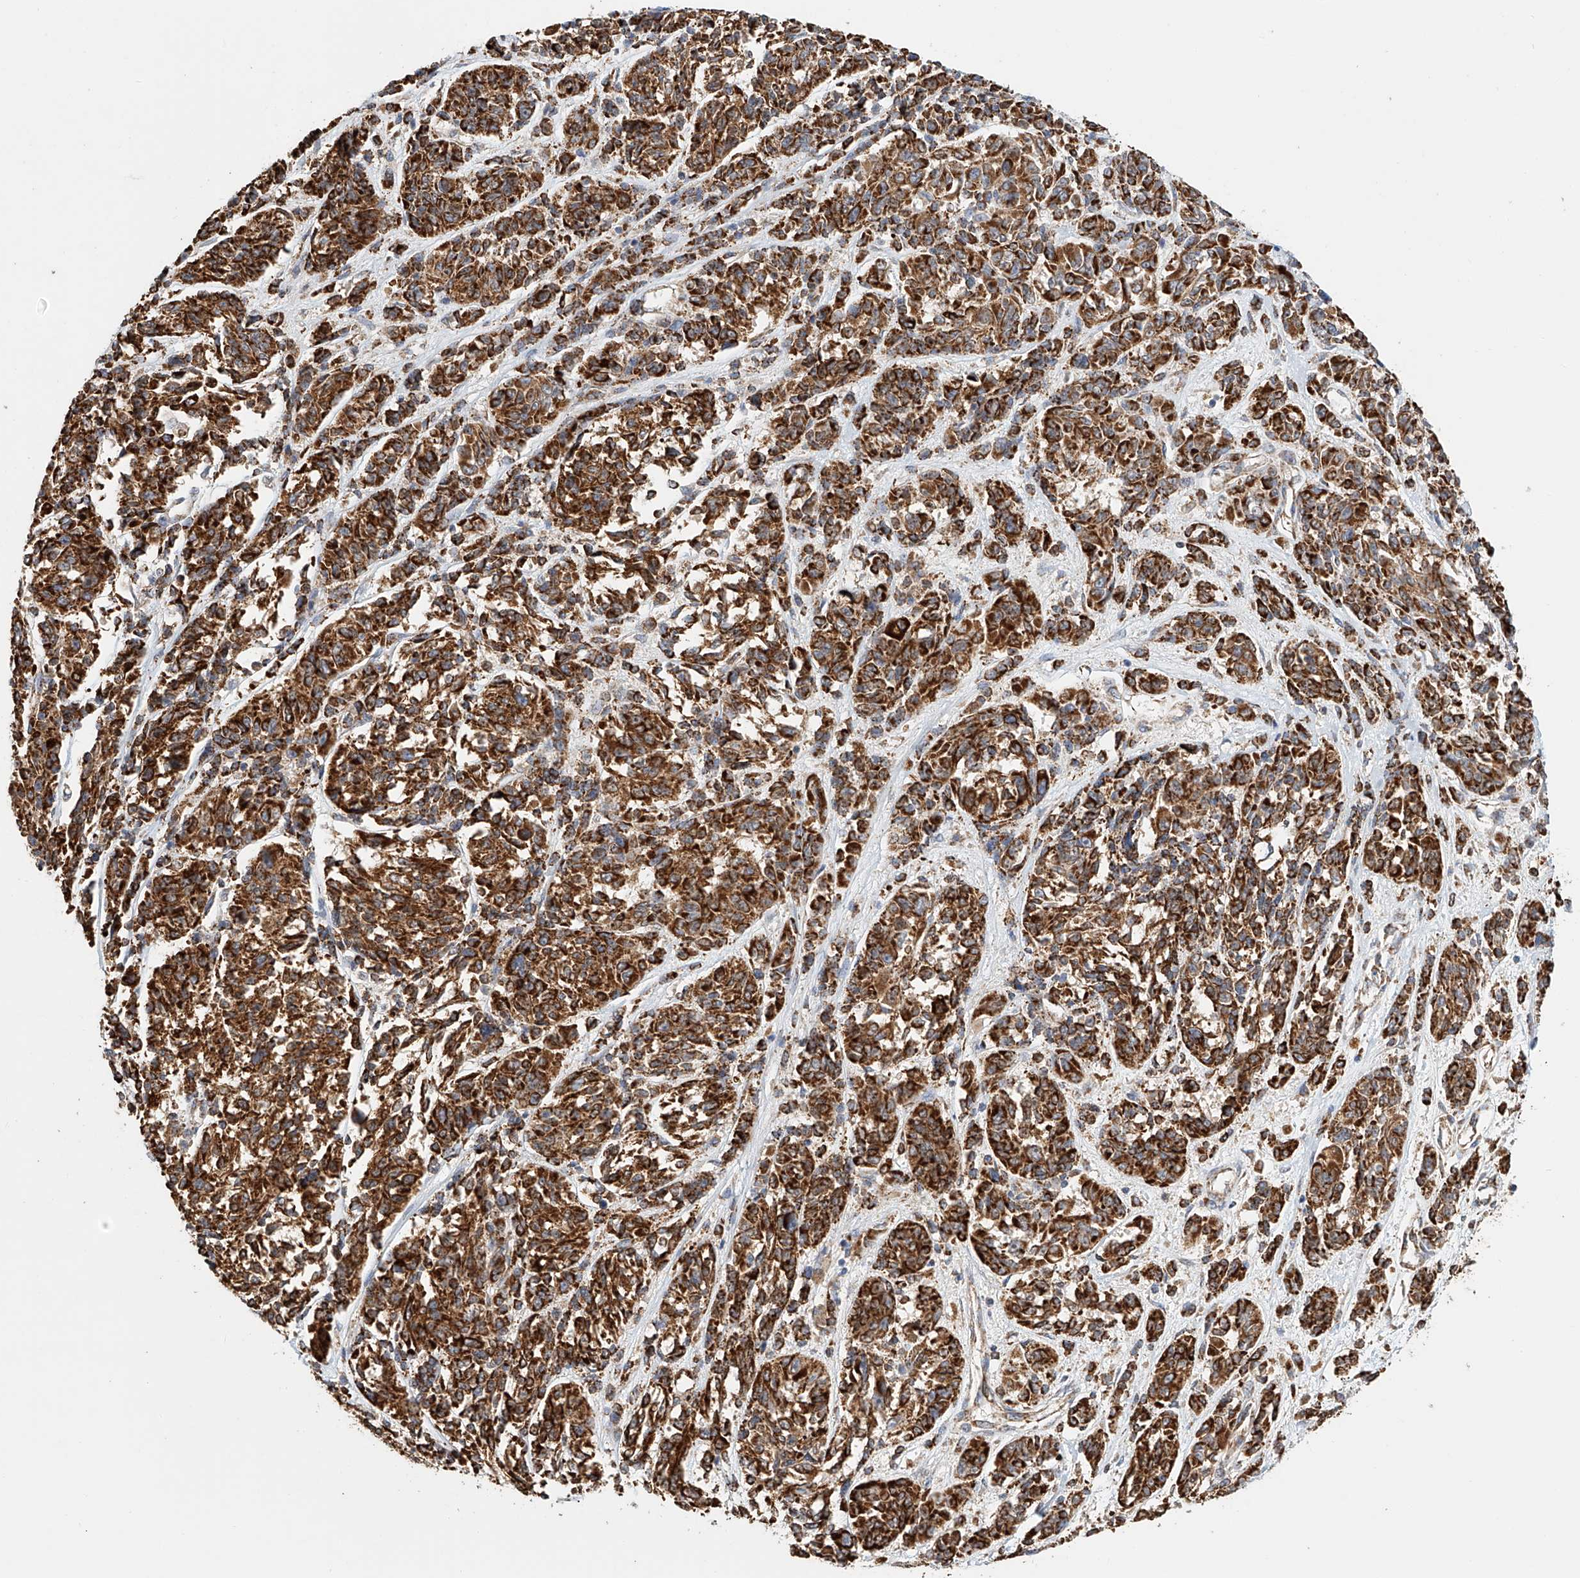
{"staining": {"intensity": "strong", "quantity": ">75%", "location": "cytoplasmic/membranous"}, "tissue": "melanoma", "cell_type": "Tumor cells", "image_type": "cancer", "snomed": [{"axis": "morphology", "description": "Malignant melanoma, NOS"}, {"axis": "topography", "description": "Skin"}], "caption": "Human malignant melanoma stained for a protein (brown) demonstrates strong cytoplasmic/membranous positive positivity in approximately >75% of tumor cells.", "gene": "MCL1", "patient": {"sex": "male", "age": 53}}